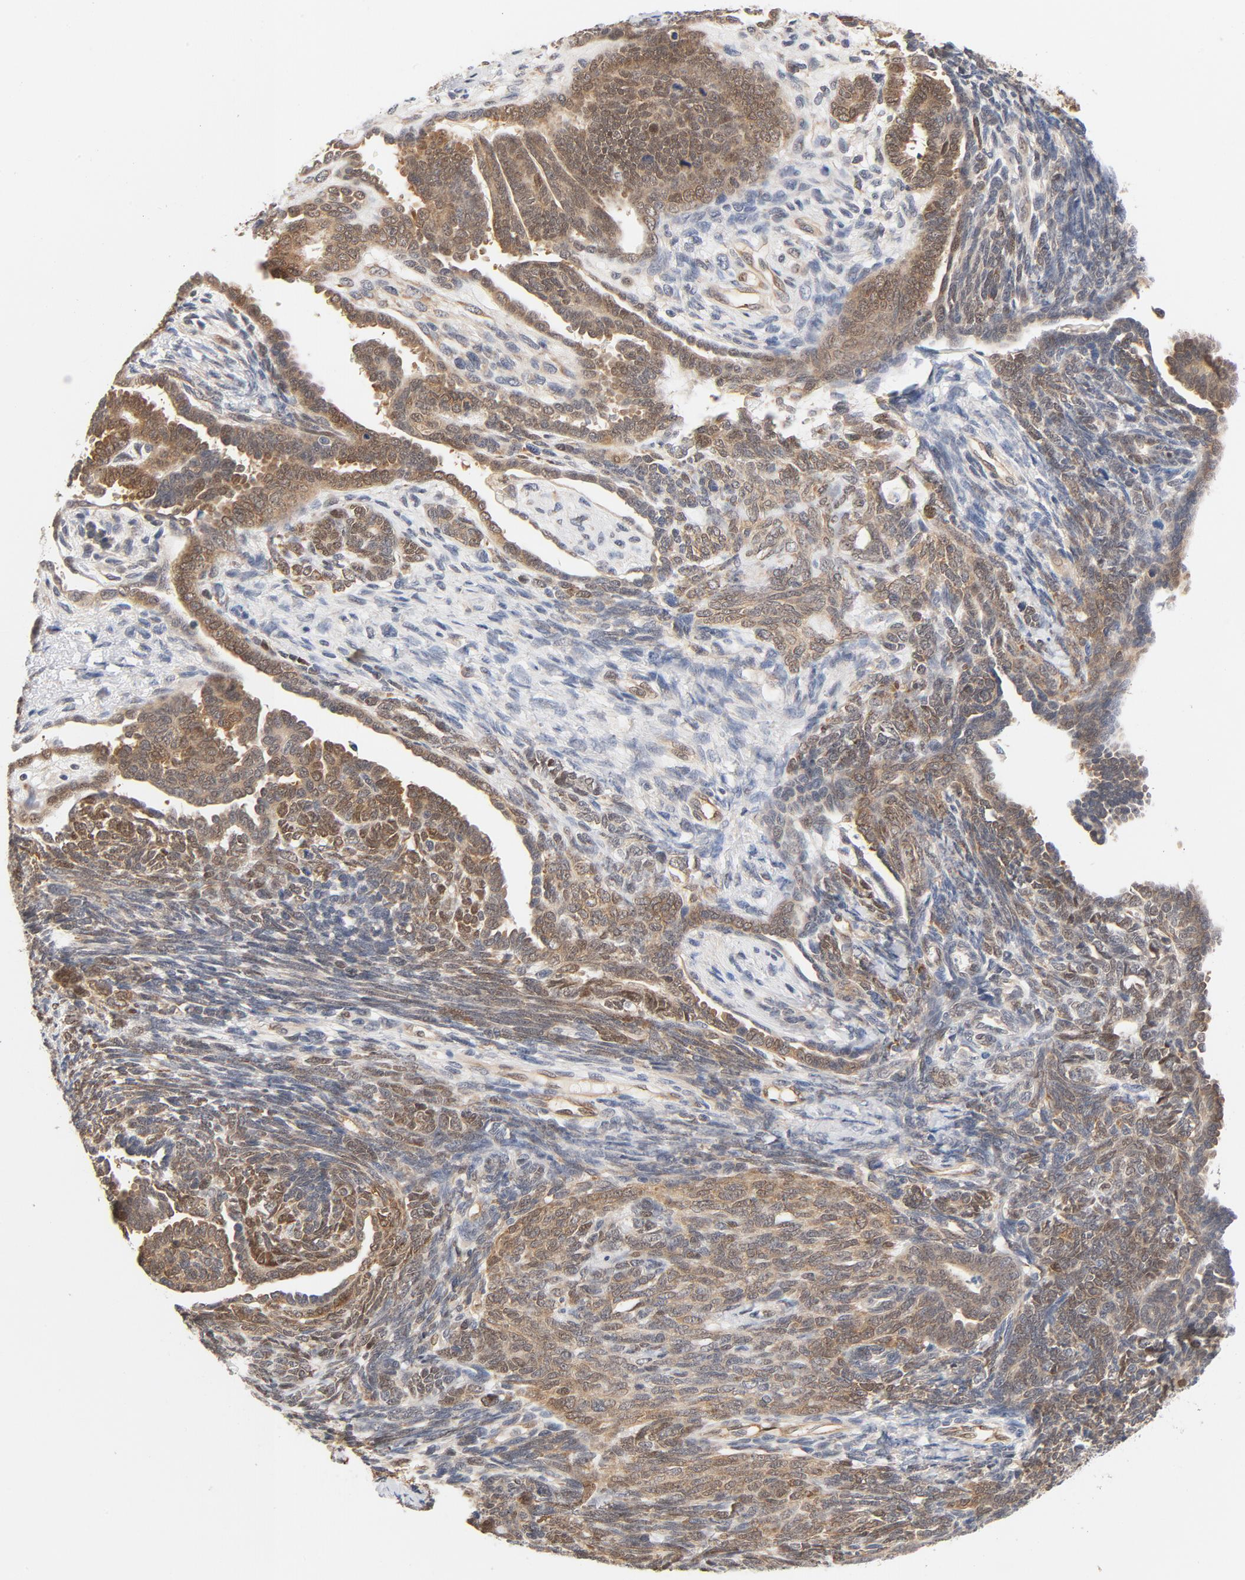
{"staining": {"intensity": "moderate", "quantity": ">75%", "location": "cytoplasmic/membranous,nuclear"}, "tissue": "endometrial cancer", "cell_type": "Tumor cells", "image_type": "cancer", "snomed": [{"axis": "morphology", "description": "Neoplasm, malignant, NOS"}, {"axis": "topography", "description": "Endometrium"}], "caption": "Endometrial cancer (malignant neoplasm) tissue reveals moderate cytoplasmic/membranous and nuclear expression in approximately >75% of tumor cells", "gene": "EIF4E", "patient": {"sex": "female", "age": 74}}